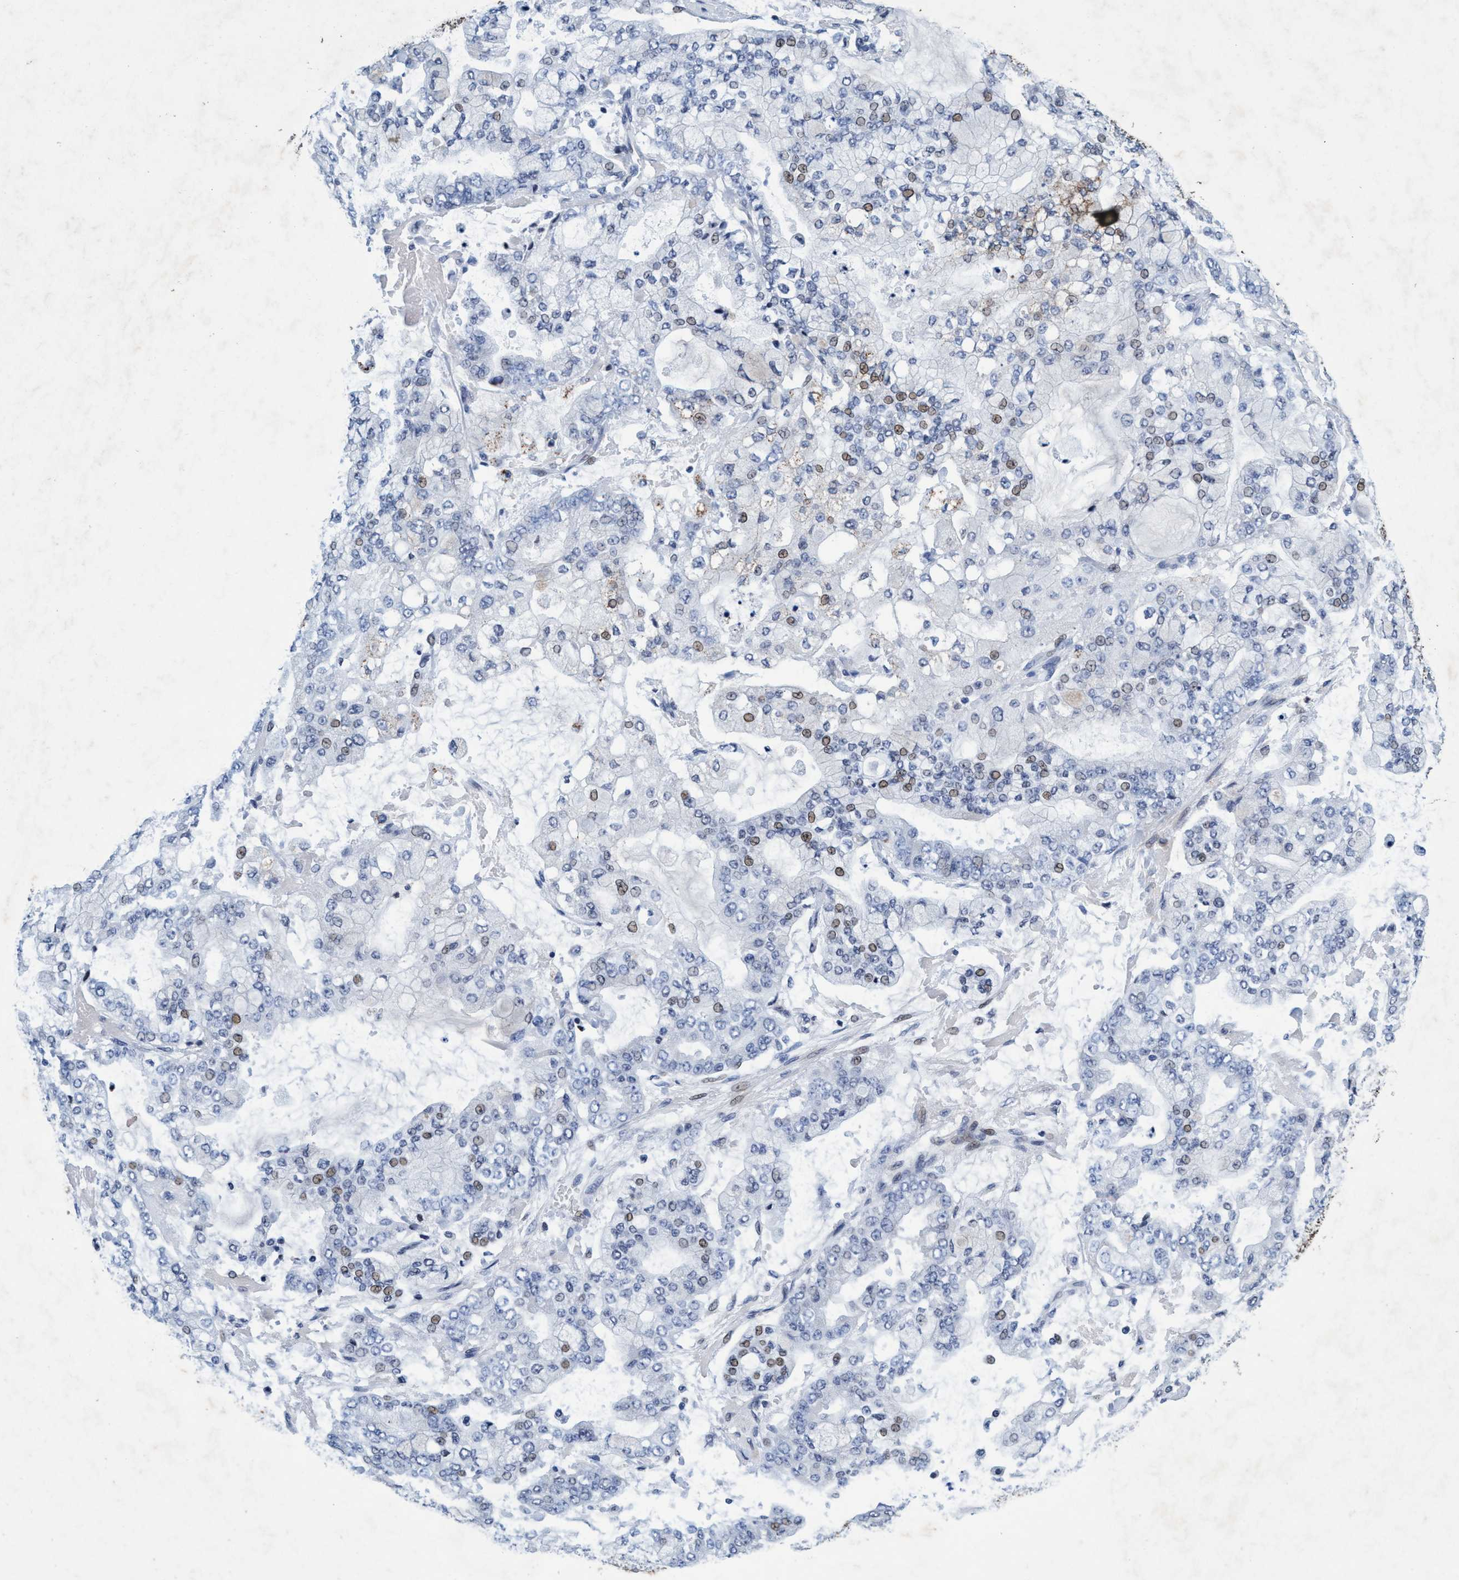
{"staining": {"intensity": "moderate", "quantity": "<25%", "location": "cytoplasmic/membranous,nuclear"}, "tissue": "stomach cancer", "cell_type": "Tumor cells", "image_type": "cancer", "snomed": [{"axis": "morphology", "description": "Normal tissue, NOS"}, {"axis": "morphology", "description": "Adenocarcinoma, NOS"}, {"axis": "topography", "description": "Stomach, upper"}, {"axis": "topography", "description": "Stomach"}], "caption": "Moderate cytoplasmic/membranous and nuclear staining is appreciated in about <25% of tumor cells in stomach adenocarcinoma.", "gene": "GRB14", "patient": {"sex": "male", "age": 76}}